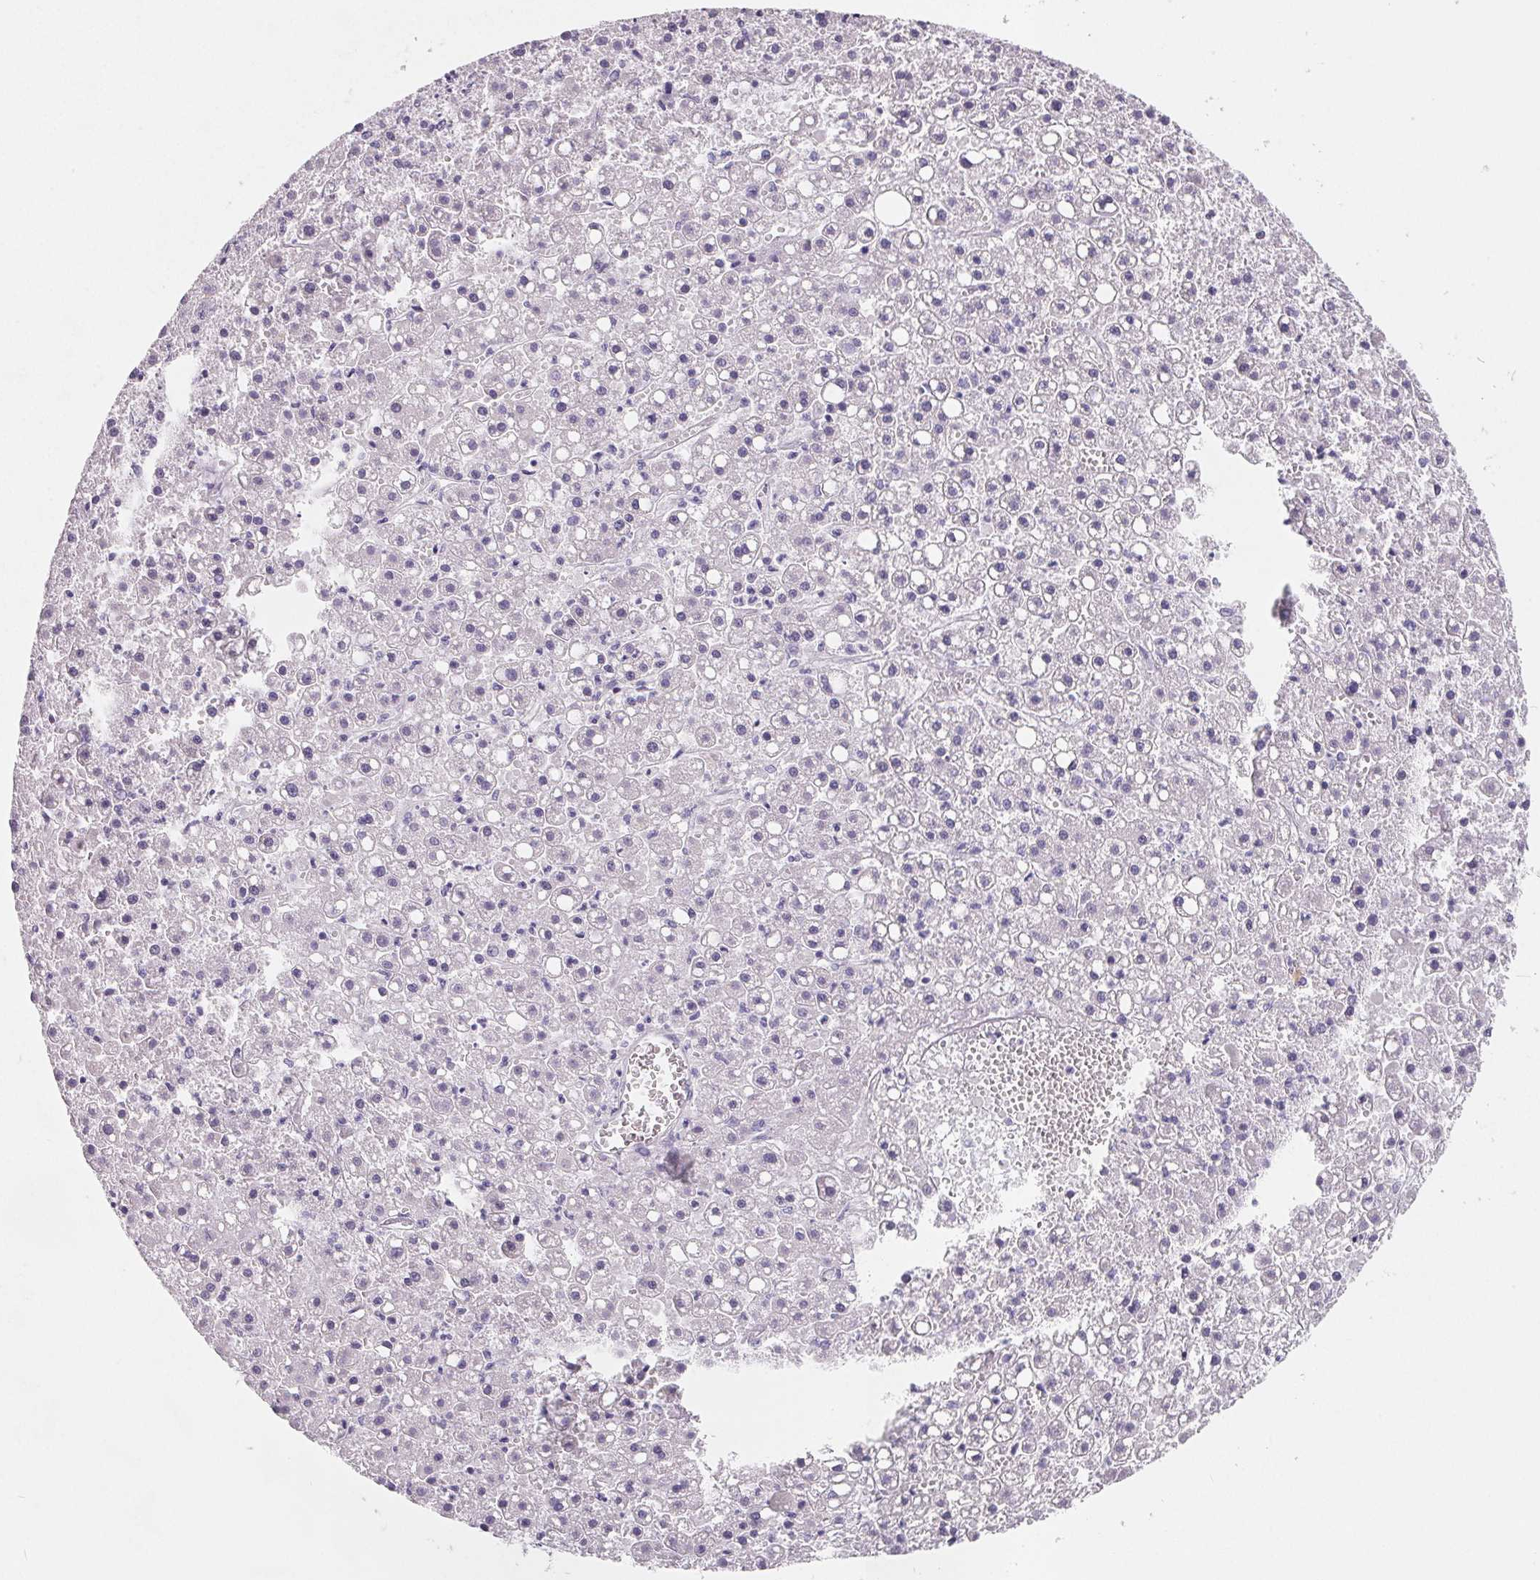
{"staining": {"intensity": "negative", "quantity": "none", "location": "none"}, "tissue": "liver cancer", "cell_type": "Tumor cells", "image_type": "cancer", "snomed": [{"axis": "morphology", "description": "Carcinoma, Hepatocellular, NOS"}, {"axis": "topography", "description": "Liver"}], "caption": "Immunohistochemical staining of human liver cancer demonstrates no significant staining in tumor cells.", "gene": "FDX1", "patient": {"sex": "male", "age": 67}}